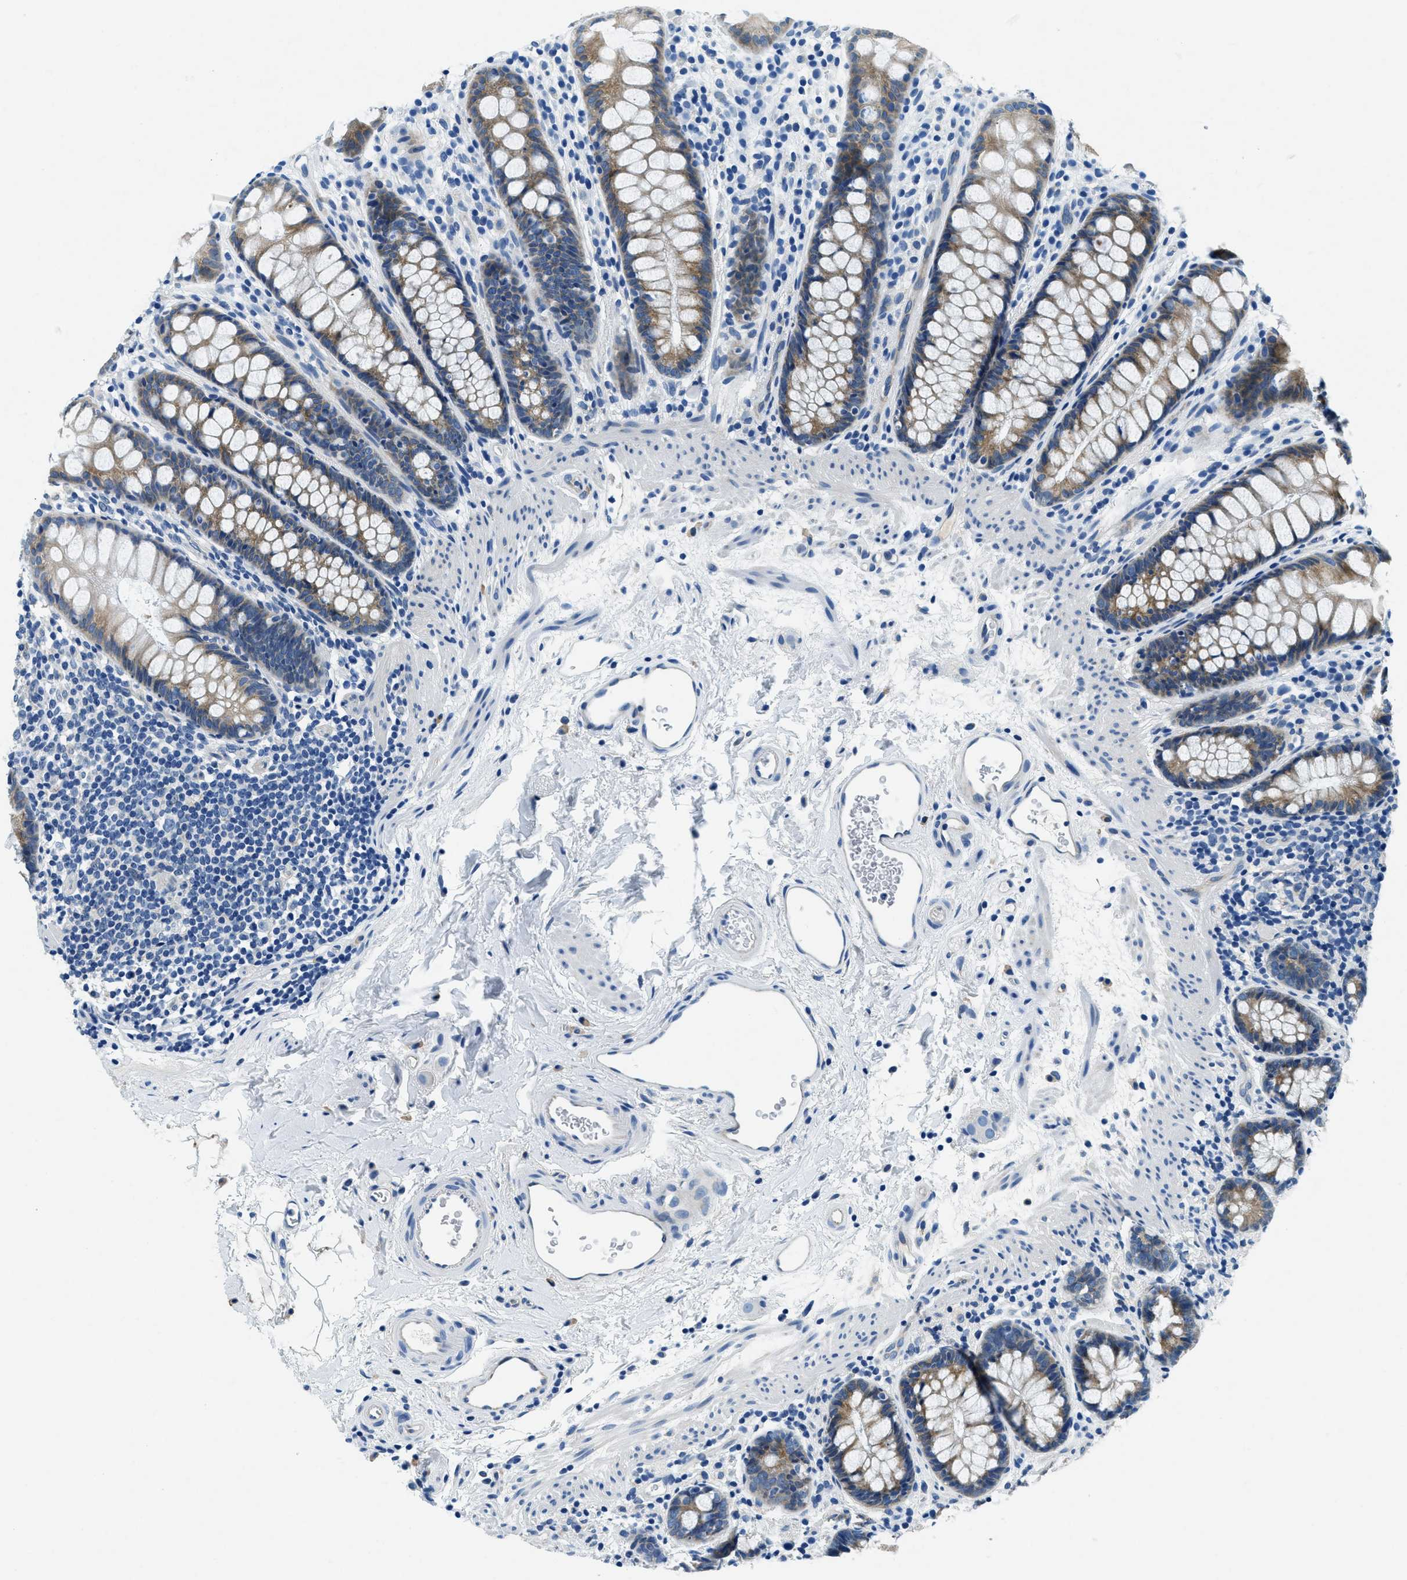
{"staining": {"intensity": "moderate", "quantity": ">75%", "location": "cytoplasmic/membranous"}, "tissue": "rectum", "cell_type": "Glandular cells", "image_type": "normal", "snomed": [{"axis": "morphology", "description": "Normal tissue, NOS"}, {"axis": "topography", "description": "Rectum"}], "caption": "IHC (DAB) staining of unremarkable rectum displays moderate cytoplasmic/membranous protein expression in about >75% of glandular cells.", "gene": "UBAC2", "patient": {"sex": "female", "age": 65}}